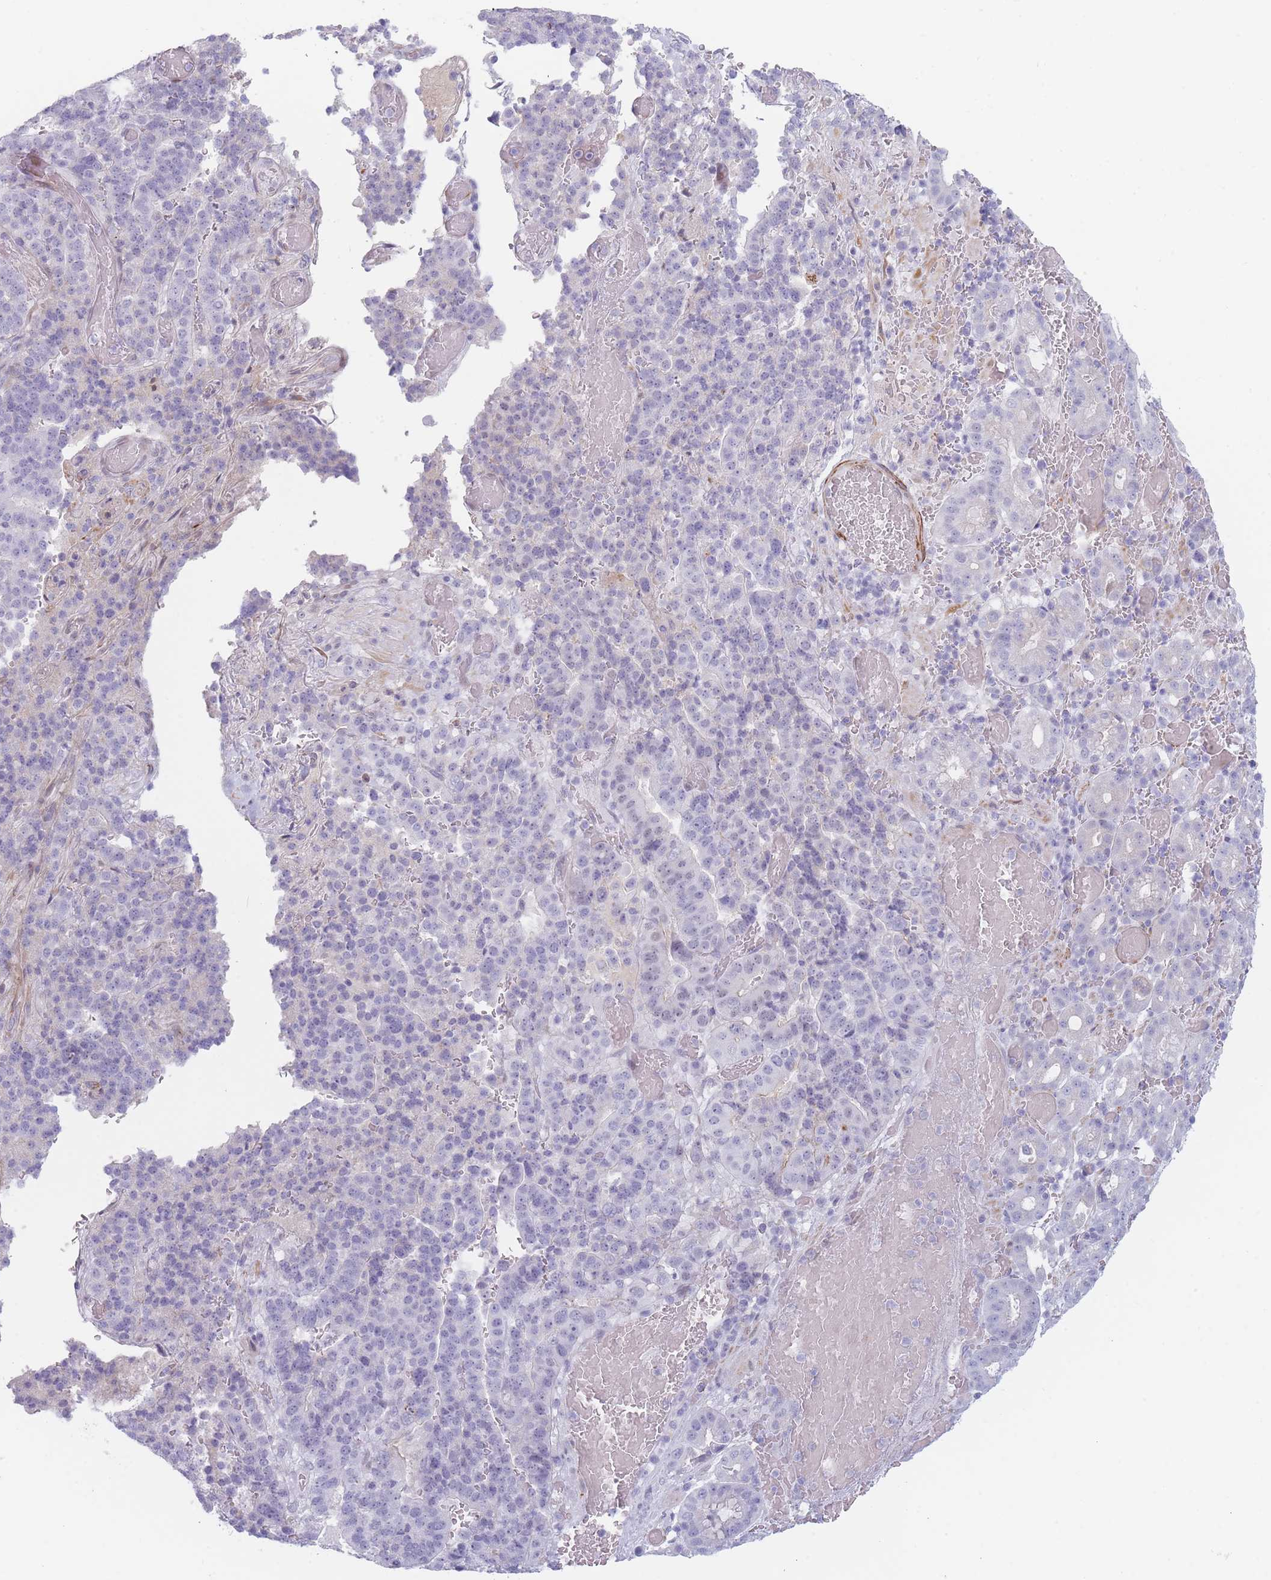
{"staining": {"intensity": "negative", "quantity": "none", "location": "none"}, "tissue": "stomach cancer", "cell_type": "Tumor cells", "image_type": "cancer", "snomed": [{"axis": "morphology", "description": "Adenocarcinoma, NOS"}, {"axis": "topography", "description": "Stomach"}], "caption": "Tumor cells are negative for protein expression in human adenocarcinoma (stomach). Brightfield microscopy of immunohistochemistry stained with DAB (brown) and hematoxylin (blue), captured at high magnification.", "gene": "IFNA6", "patient": {"sex": "male", "age": 48}}